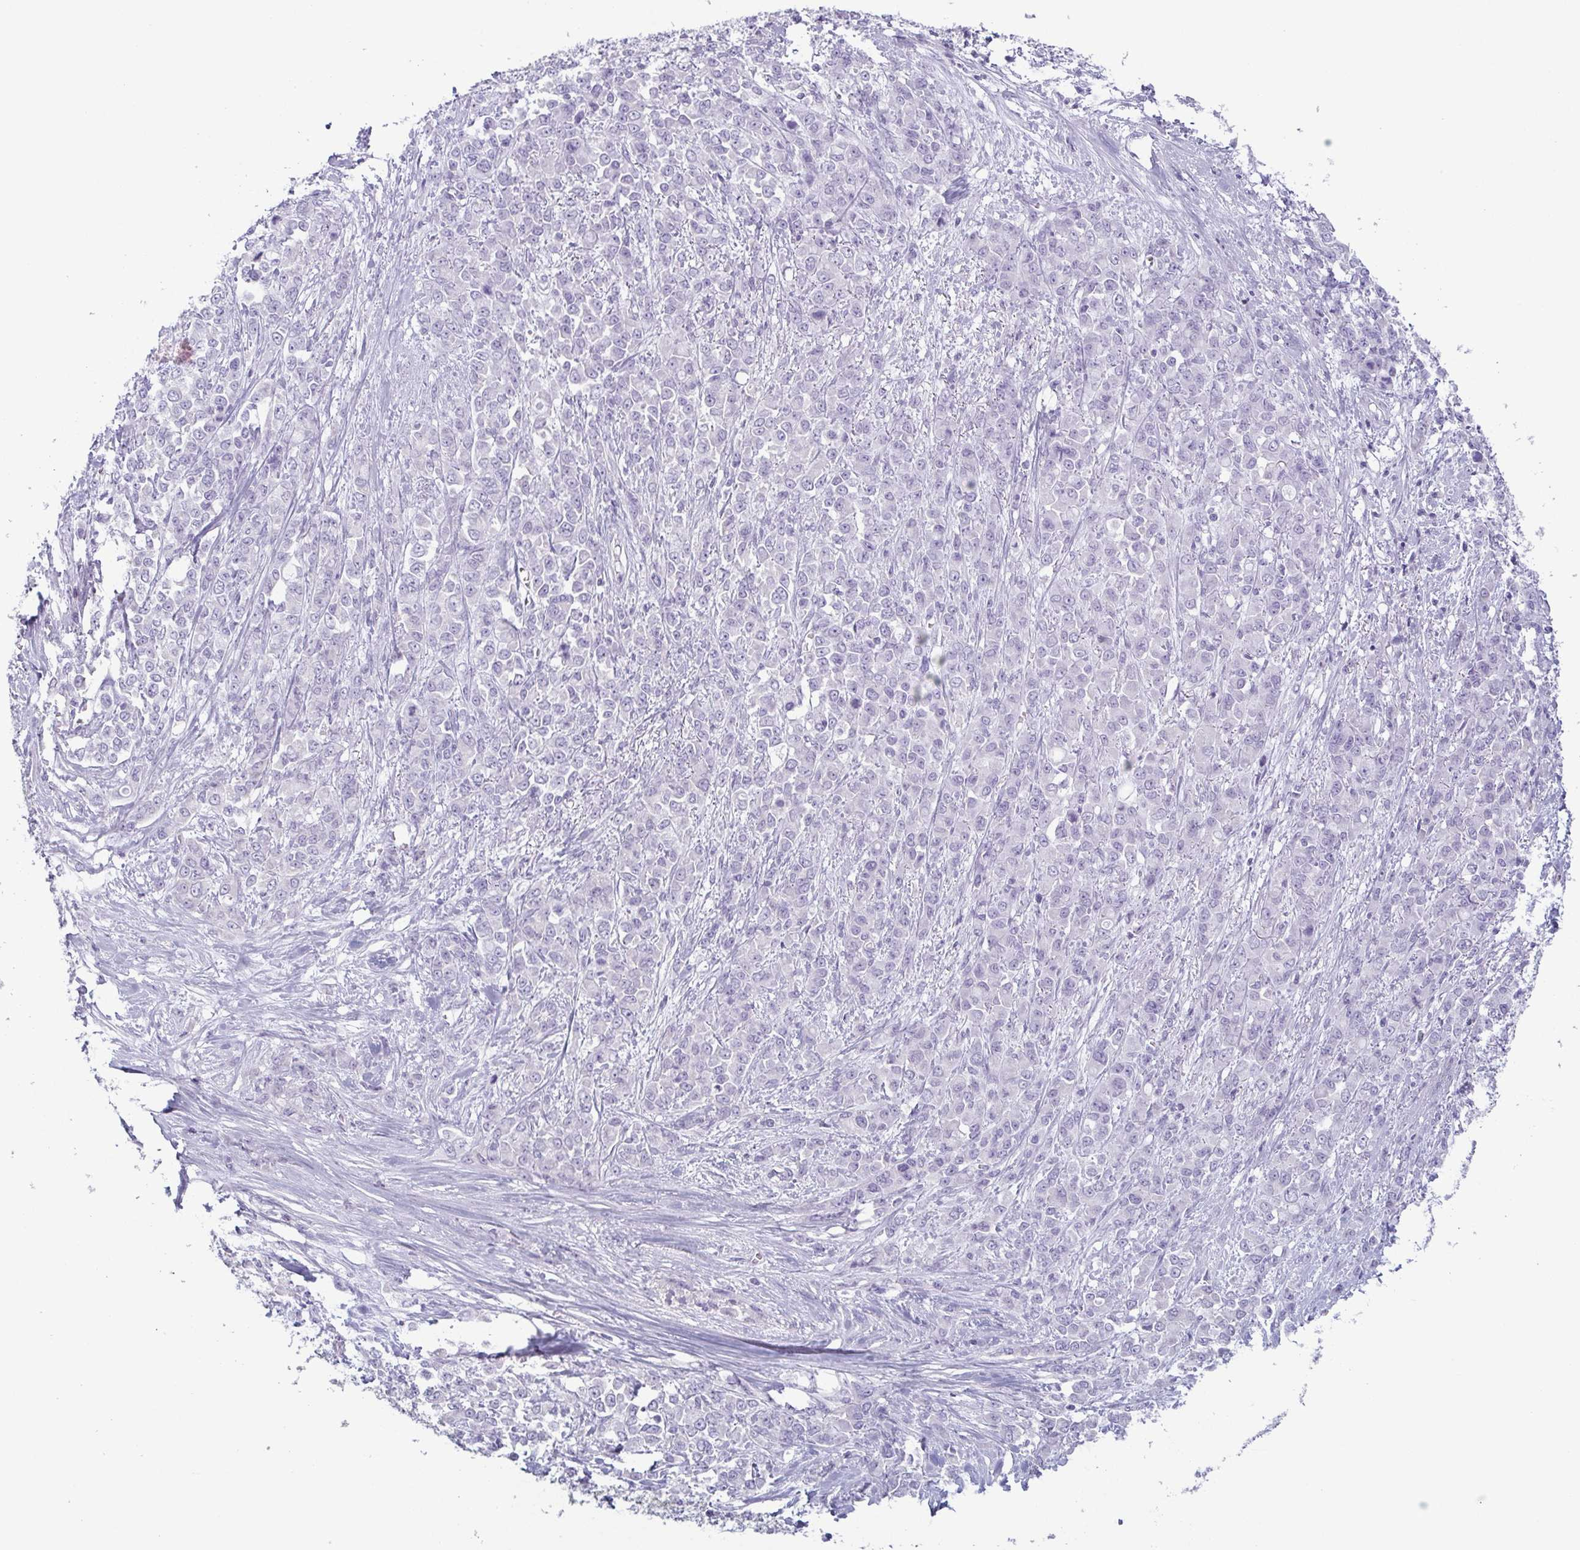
{"staining": {"intensity": "negative", "quantity": "none", "location": "none"}, "tissue": "stomach cancer", "cell_type": "Tumor cells", "image_type": "cancer", "snomed": [{"axis": "morphology", "description": "Adenocarcinoma, NOS"}, {"axis": "topography", "description": "Stomach"}], "caption": "DAB (3,3'-diaminobenzidine) immunohistochemical staining of human adenocarcinoma (stomach) shows no significant staining in tumor cells.", "gene": "KRT78", "patient": {"sex": "female", "age": 76}}